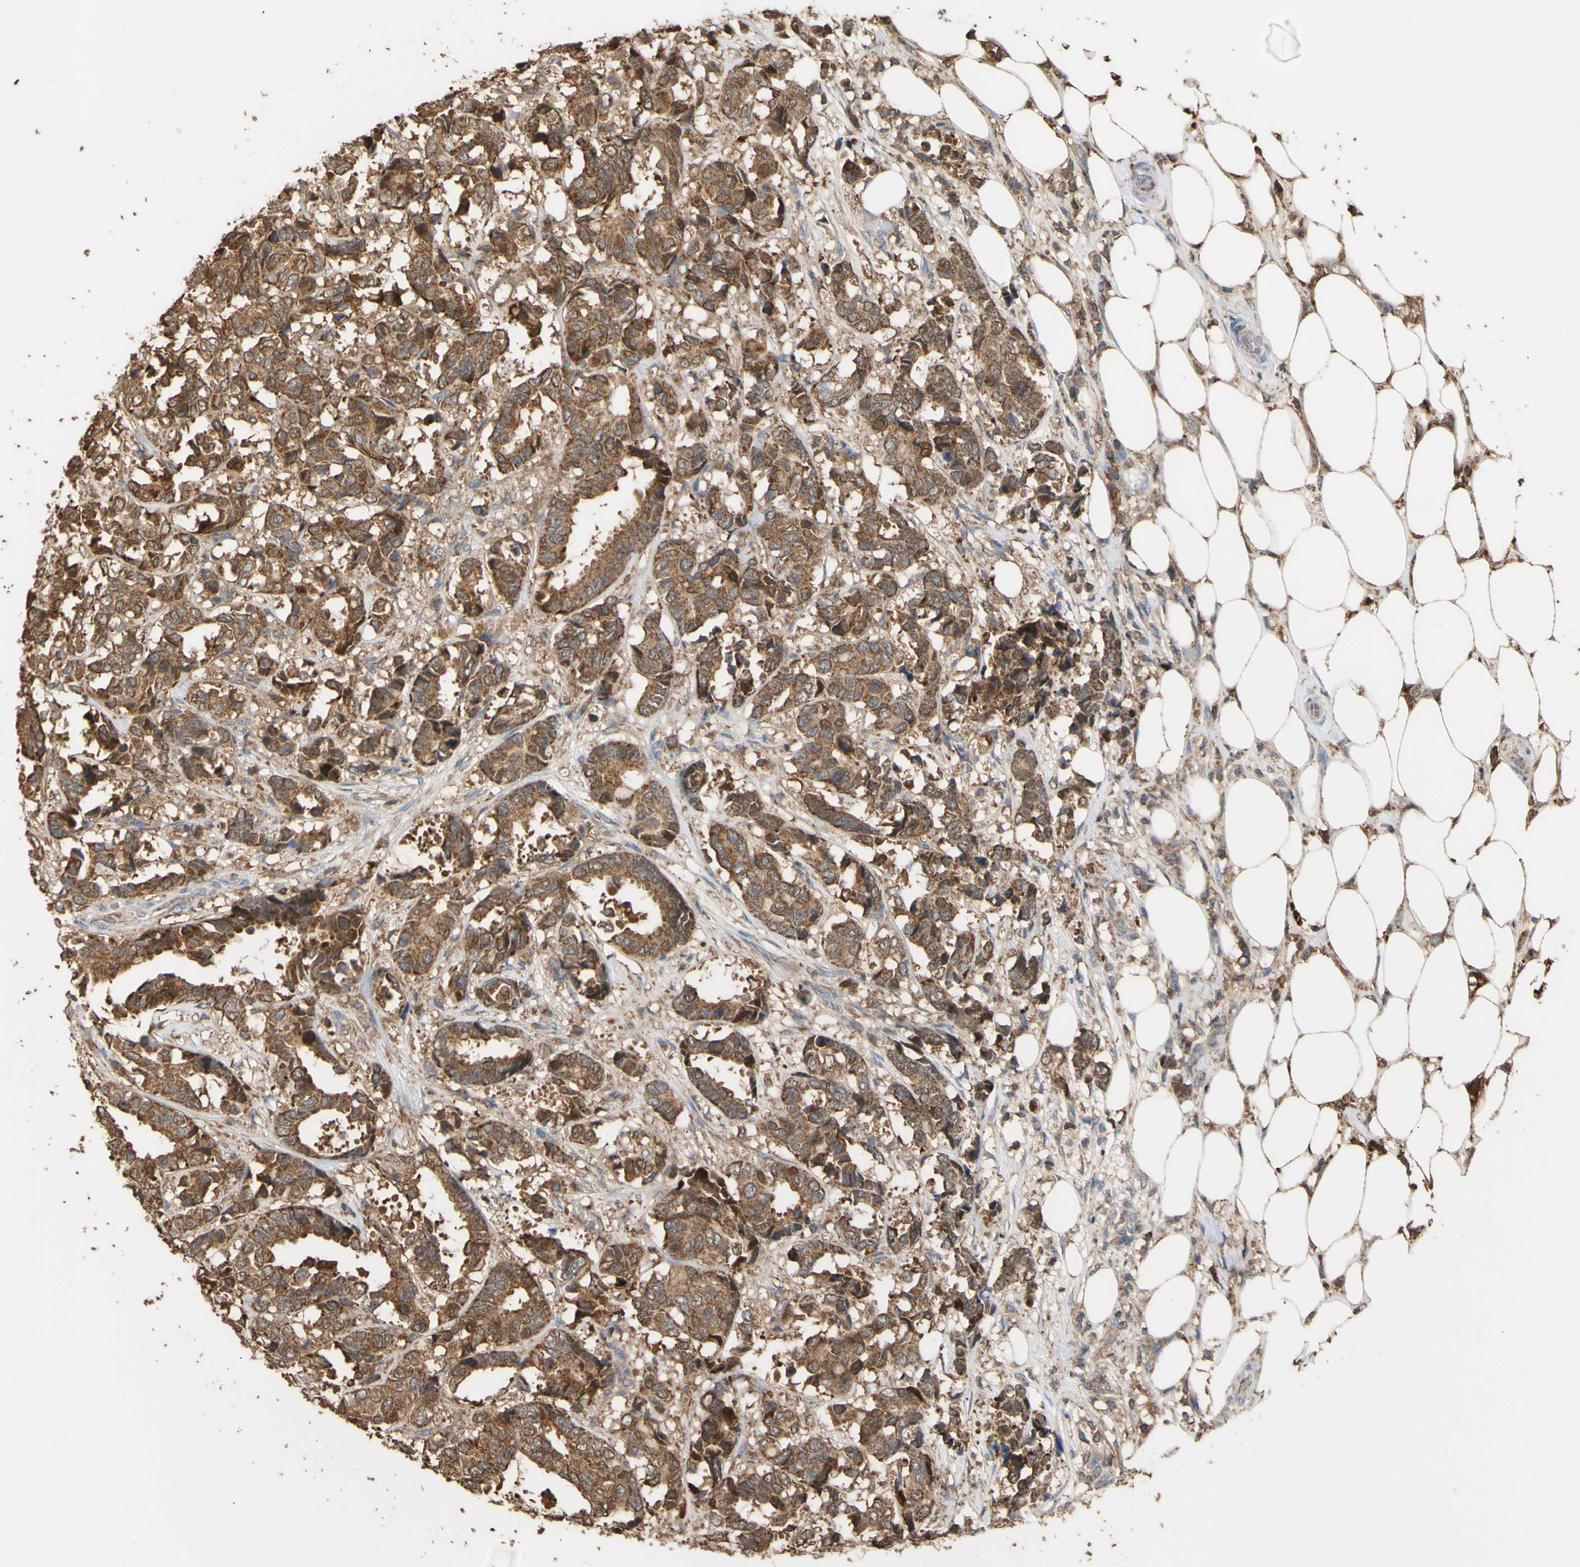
{"staining": {"intensity": "moderate", "quantity": ">75%", "location": "cytoplasmic/membranous"}, "tissue": "breast cancer", "cell_type": "Tumor cells", "image_type": "cancer", "snomed": [{"axis": "morphology", "description": "Duct carcinoma"}, {"axis": "topography", "description": "Breast"}], "caption": "Protein expression analysis of breast cancer (intraductal carcinoma) shows moderate cytoplasmic/membranous expression in approximately >75% of tumor cells.", "gene": "ALDH9A1", "patient": {"sex": "female", "age": 87}}